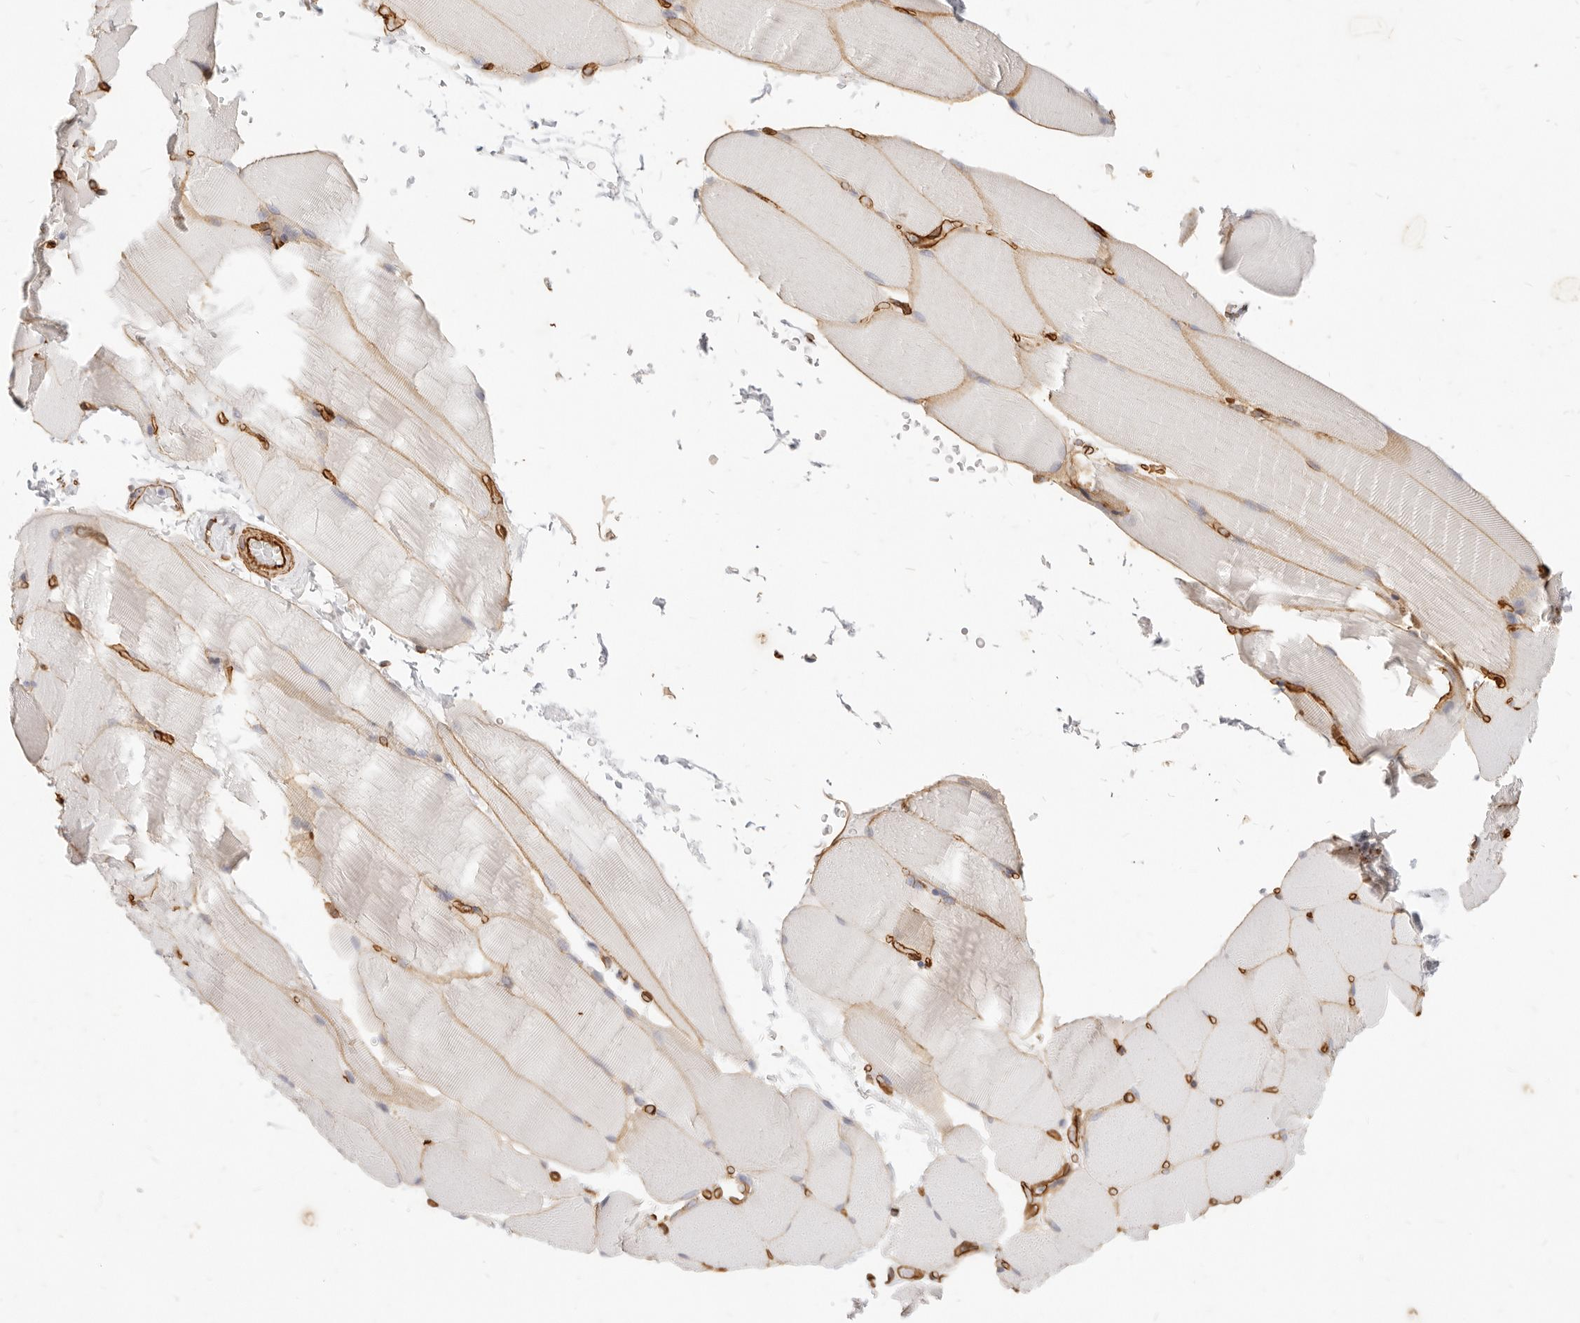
{"staining": {"intensity": "weak", "quantity": "<25%", "location": "cytoplasmic/membranous"}, "tissue": "skeletal muscle", "cell_type": "Myocytes", "image_type": "normal", "snomed": [{"axis": "morphology", "description": "Normal tissue, NOS"}, {"axis": "topography", "description": "Skeletal muscle"}, {"axis": "topography", "description": "Parathyroid gland"}], "caption": "This is a photomicrograph of immunohistochemistry (IHC) staining of normal skeletal muscle, which shows no positivity in myocytes.", "gene": "NUS1", "patient": {"sex": "female", "age": 37}}